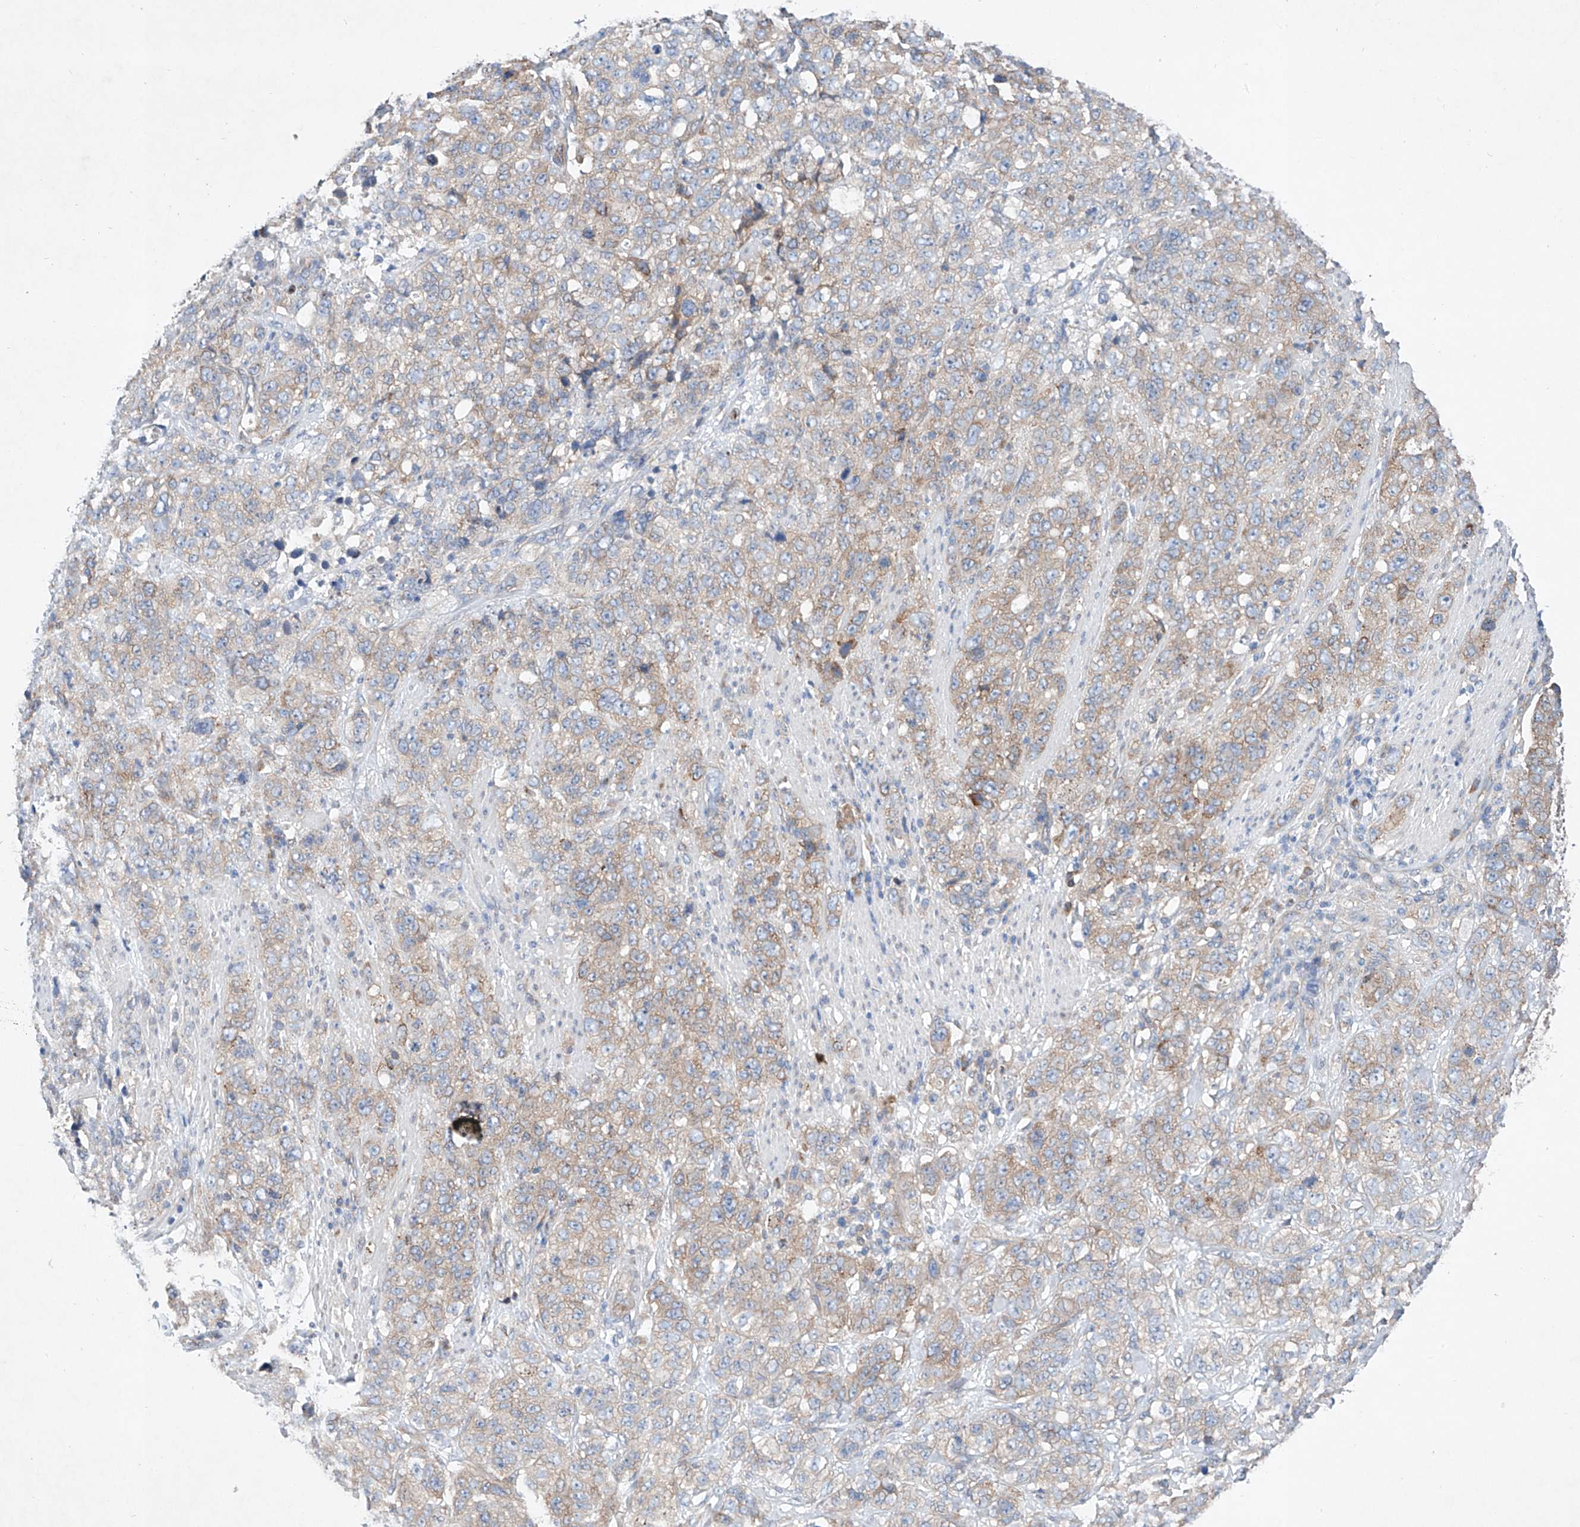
{"staining": {"intensity": "weak", "quantity": "25%-75%", "location": "cytoplasmic/membranous"}, "tissue": "stomach cancer", "cell_type": "Tumor cells", "image_type": "cancer", "snomed": [{"axis": "morphology", "description": "Adenocarcinoma, NOS"}, {"axis": "topography", "description": "Stomach"}], "caption": "Stomach adenocarcinoma was stained to show a protein in brown. There is low levels of weak cytoplasmic/membranous staining in about 25%-75% of tumor cells.", "gene": "FASTK", "patient": {"sex": "male", "age": 48}}